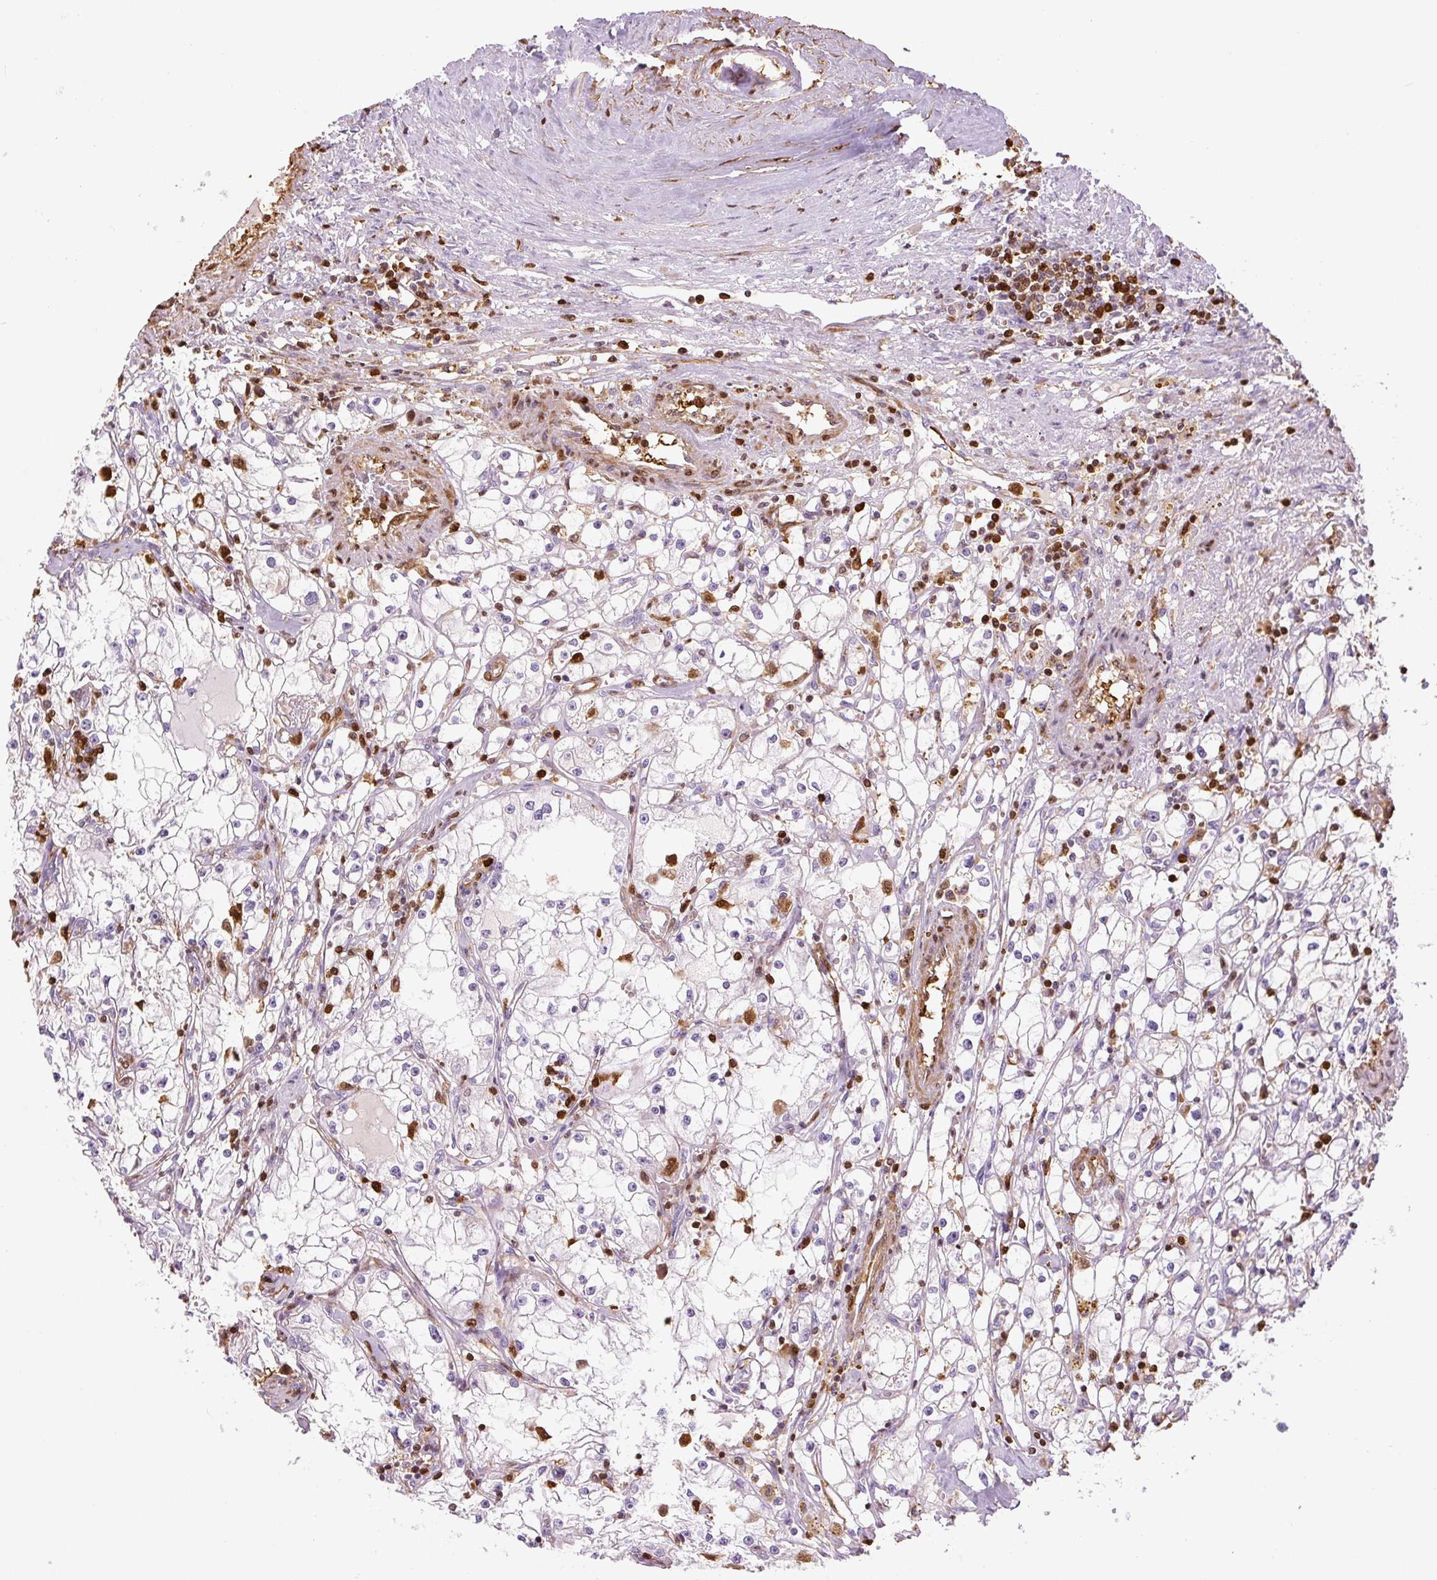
{"staining": {"intensity": "negative", "quantity": "none", "location": "none"}, "tissue": "renal cancer", "cell_type": "Tumor cells", "image_type": "cancer", "snomed": [{"axis": "morphology", "description": "Adenocarcinoma, NOS"}, {"axis": "topography", "description": "Kidney"}], "caption": "Tumor cells show no significant protein positivity in renal cancer (adenocarcinoma).", "gene": "S100A4", "patient": {"sex": "male", "age": 56}}